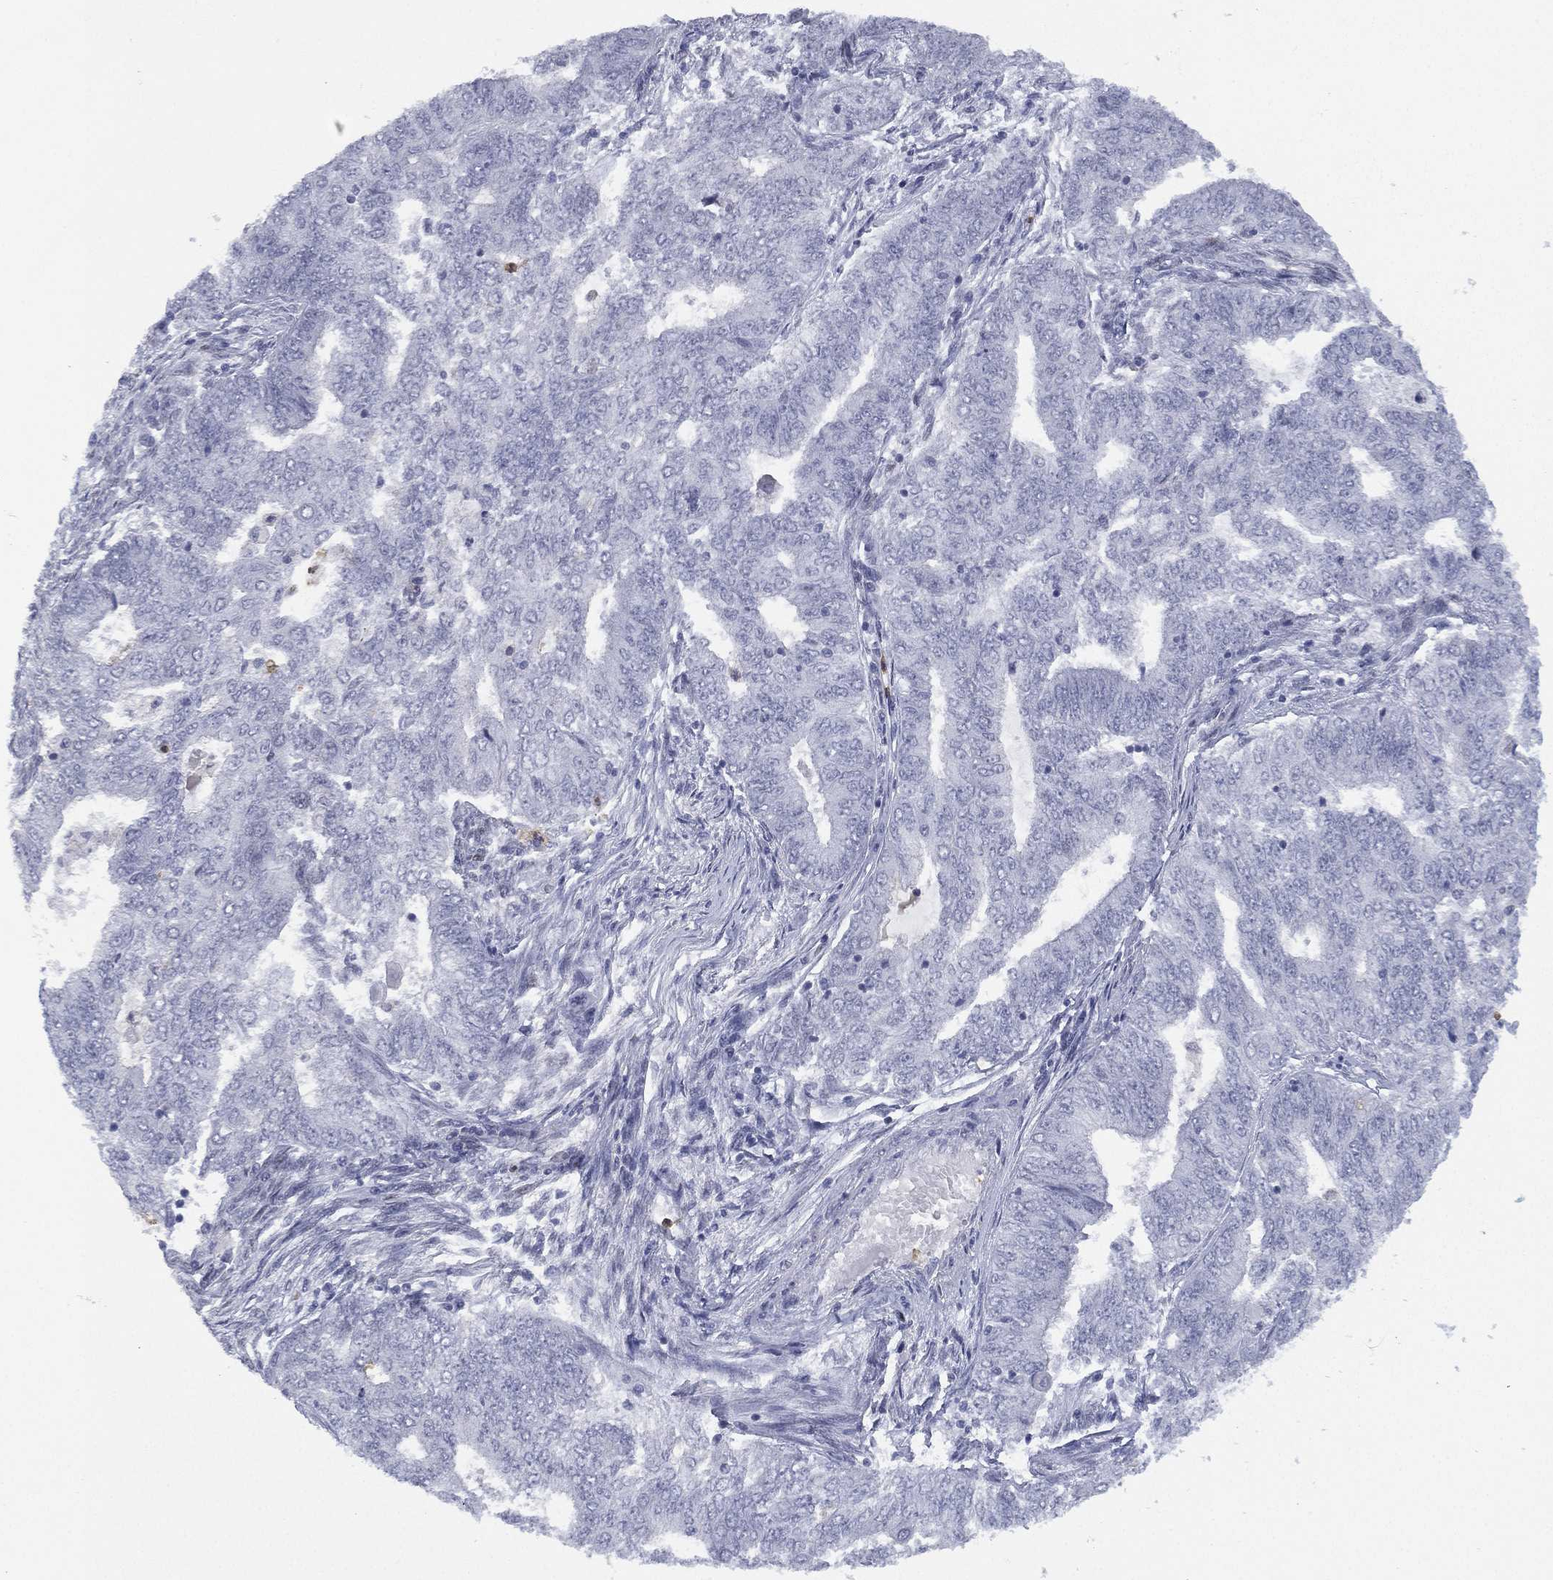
{"staining": {"intensity": "negative", "quantity": "none", "location": "none"}, "tissue": "endometrial cancer", "cell_type": "Tumor cells", "image_type": "cancer", "snomed": [{"axis": "morphology", "description": "Adenocarcinoma, NOS"}, {"axis": "topography", "description": "Endometrium"}], "caption": "This is a photomicrograph of immunohistochemistry (IHC) staining of adenocarcinoma (endometrial), which shows no expression in tumor cells.", "gene": "ZNF711", "patient": {"sex": "female", "age": 62}}